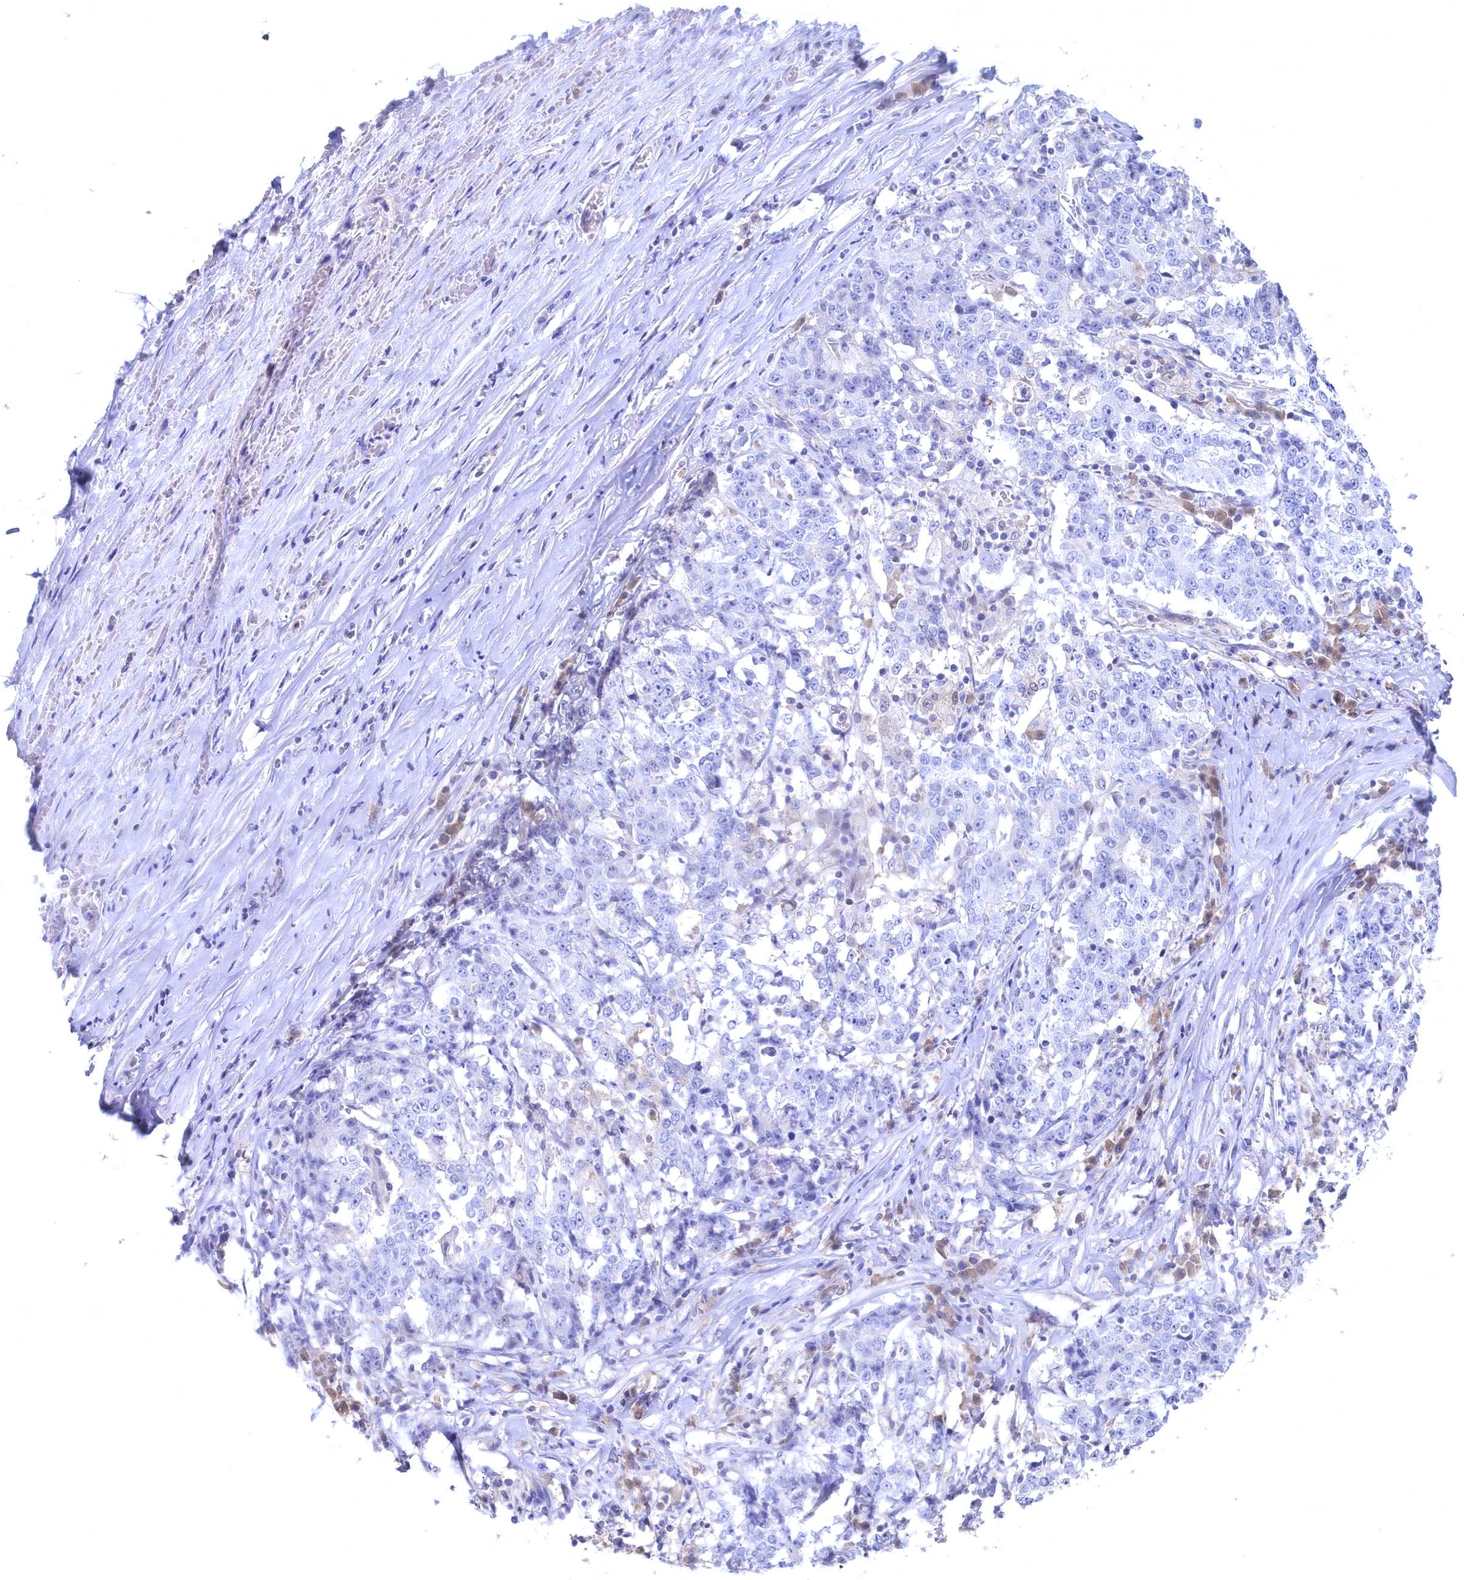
{"staining": {"intensity": "negative", "quantity": "none", "location": "none"}, "tissue": "stomach cancer", "cell_type": "Tumor cells", "image_type": "cancer", "snomed": [{"axis": "morphology", "description": "Adenocarcinoma, NOS"}, {"axis": "topography", "description": "Stomach"}], "caption": "Human stomach adenocarcinoma stained for a protein using immunohistochemistry shows no staining in tumor cells.", "gene": "C11orf54", "patient": {"sex": "male", "age": 59}}